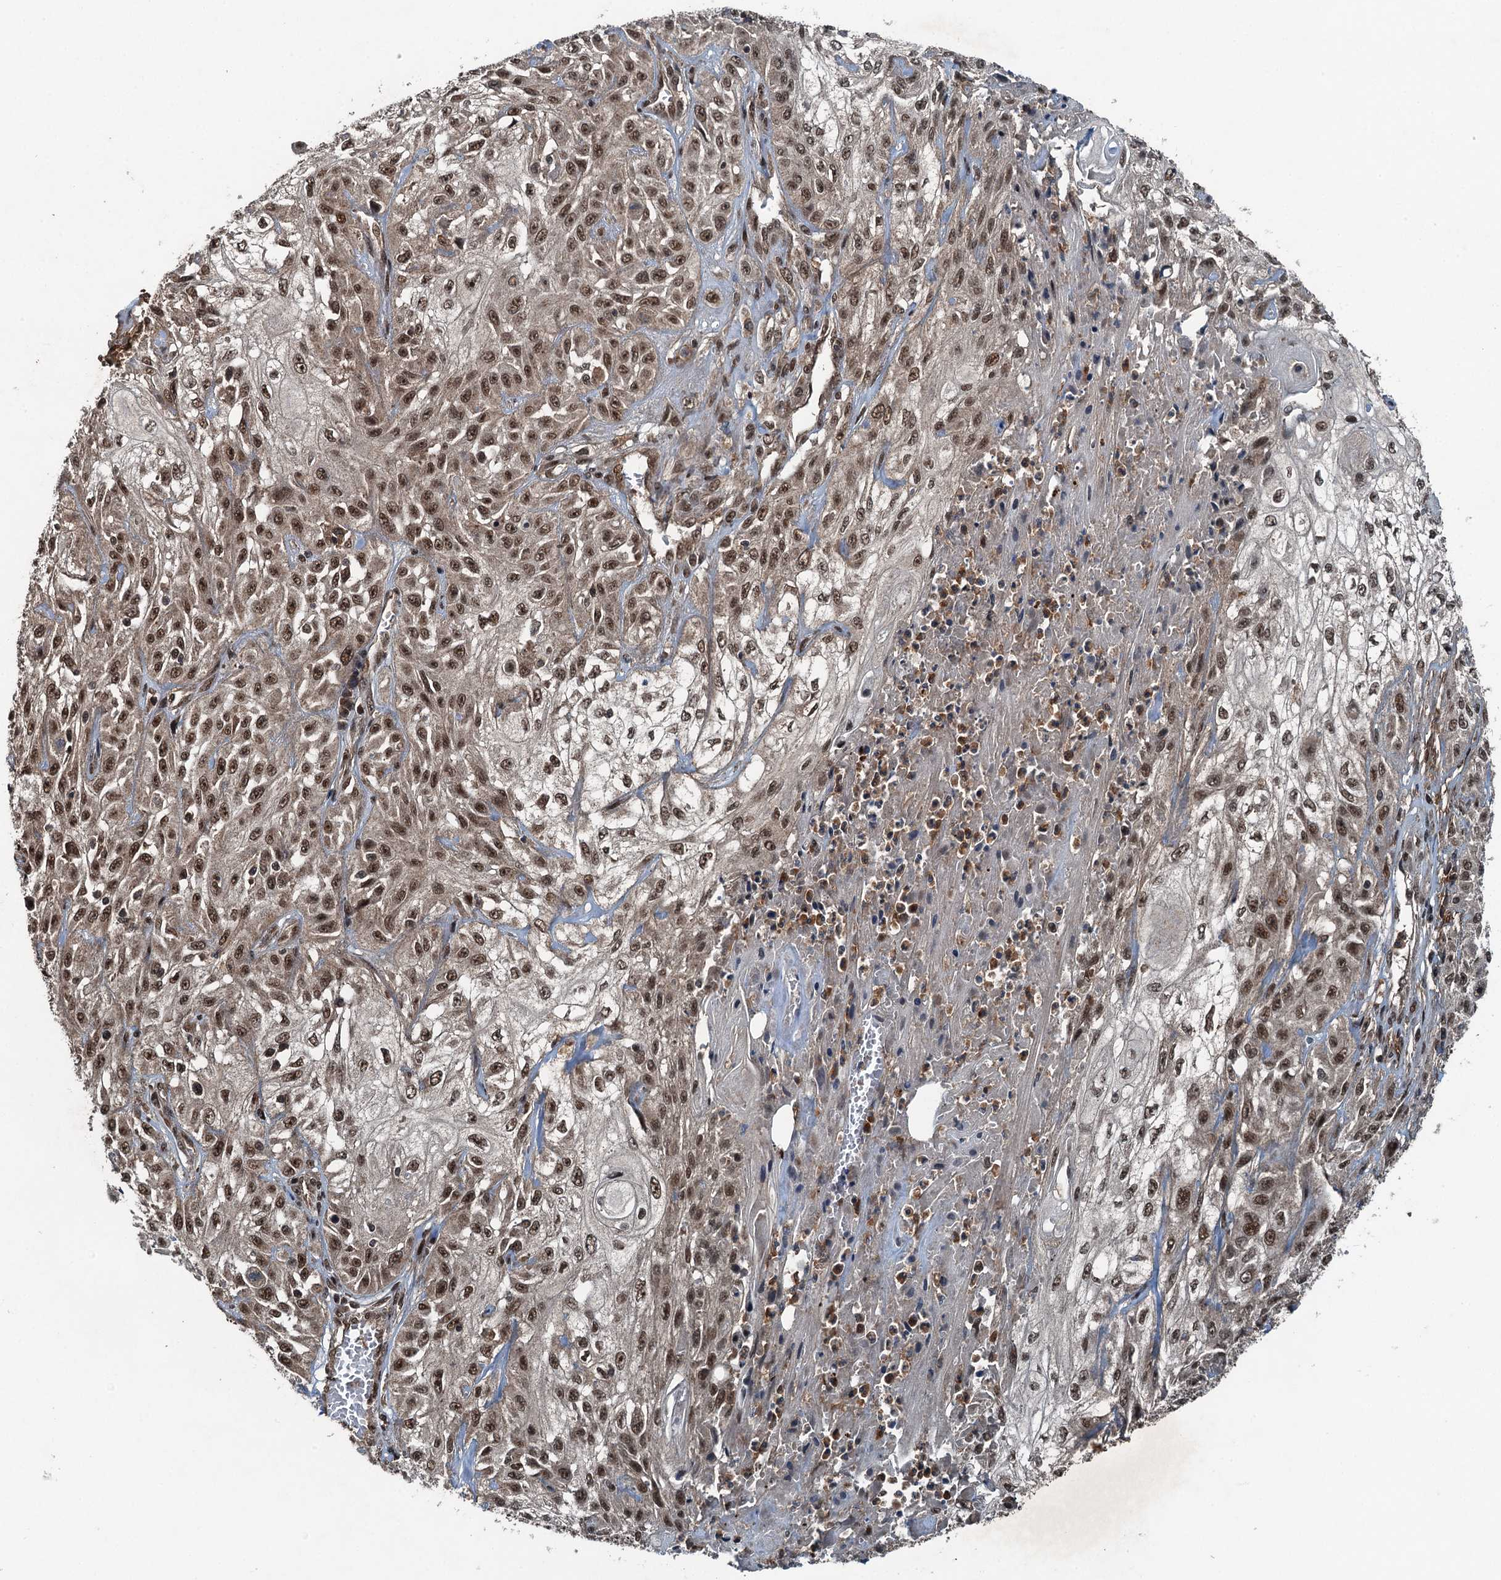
{"staining": {"intensity": "moderate", "quantity": ">75%", "location": "nuclear"}, "tissue": "skin cancer", "cell_type": "Tumor cells", "image_type": "cancer", "snomed": [{"axis": "morphology", "description": "Squamous cell carcinoma, NOS"}, {"axis": "morphology", "description": "Squamous cell carcinoma, metastatic, NOS"}, {"axis": "topography", "description": "Skin"}, {"axis": "topography", "description": "Lymph node"}], "caption": "The image exhibits a brown stain indicating the presence of a protein in the nuclear of tumor cells in skin metastatic squamous cell carcinoma.", "gene": "UBXN6", "patient": {"sex": "male", "age": 75}}